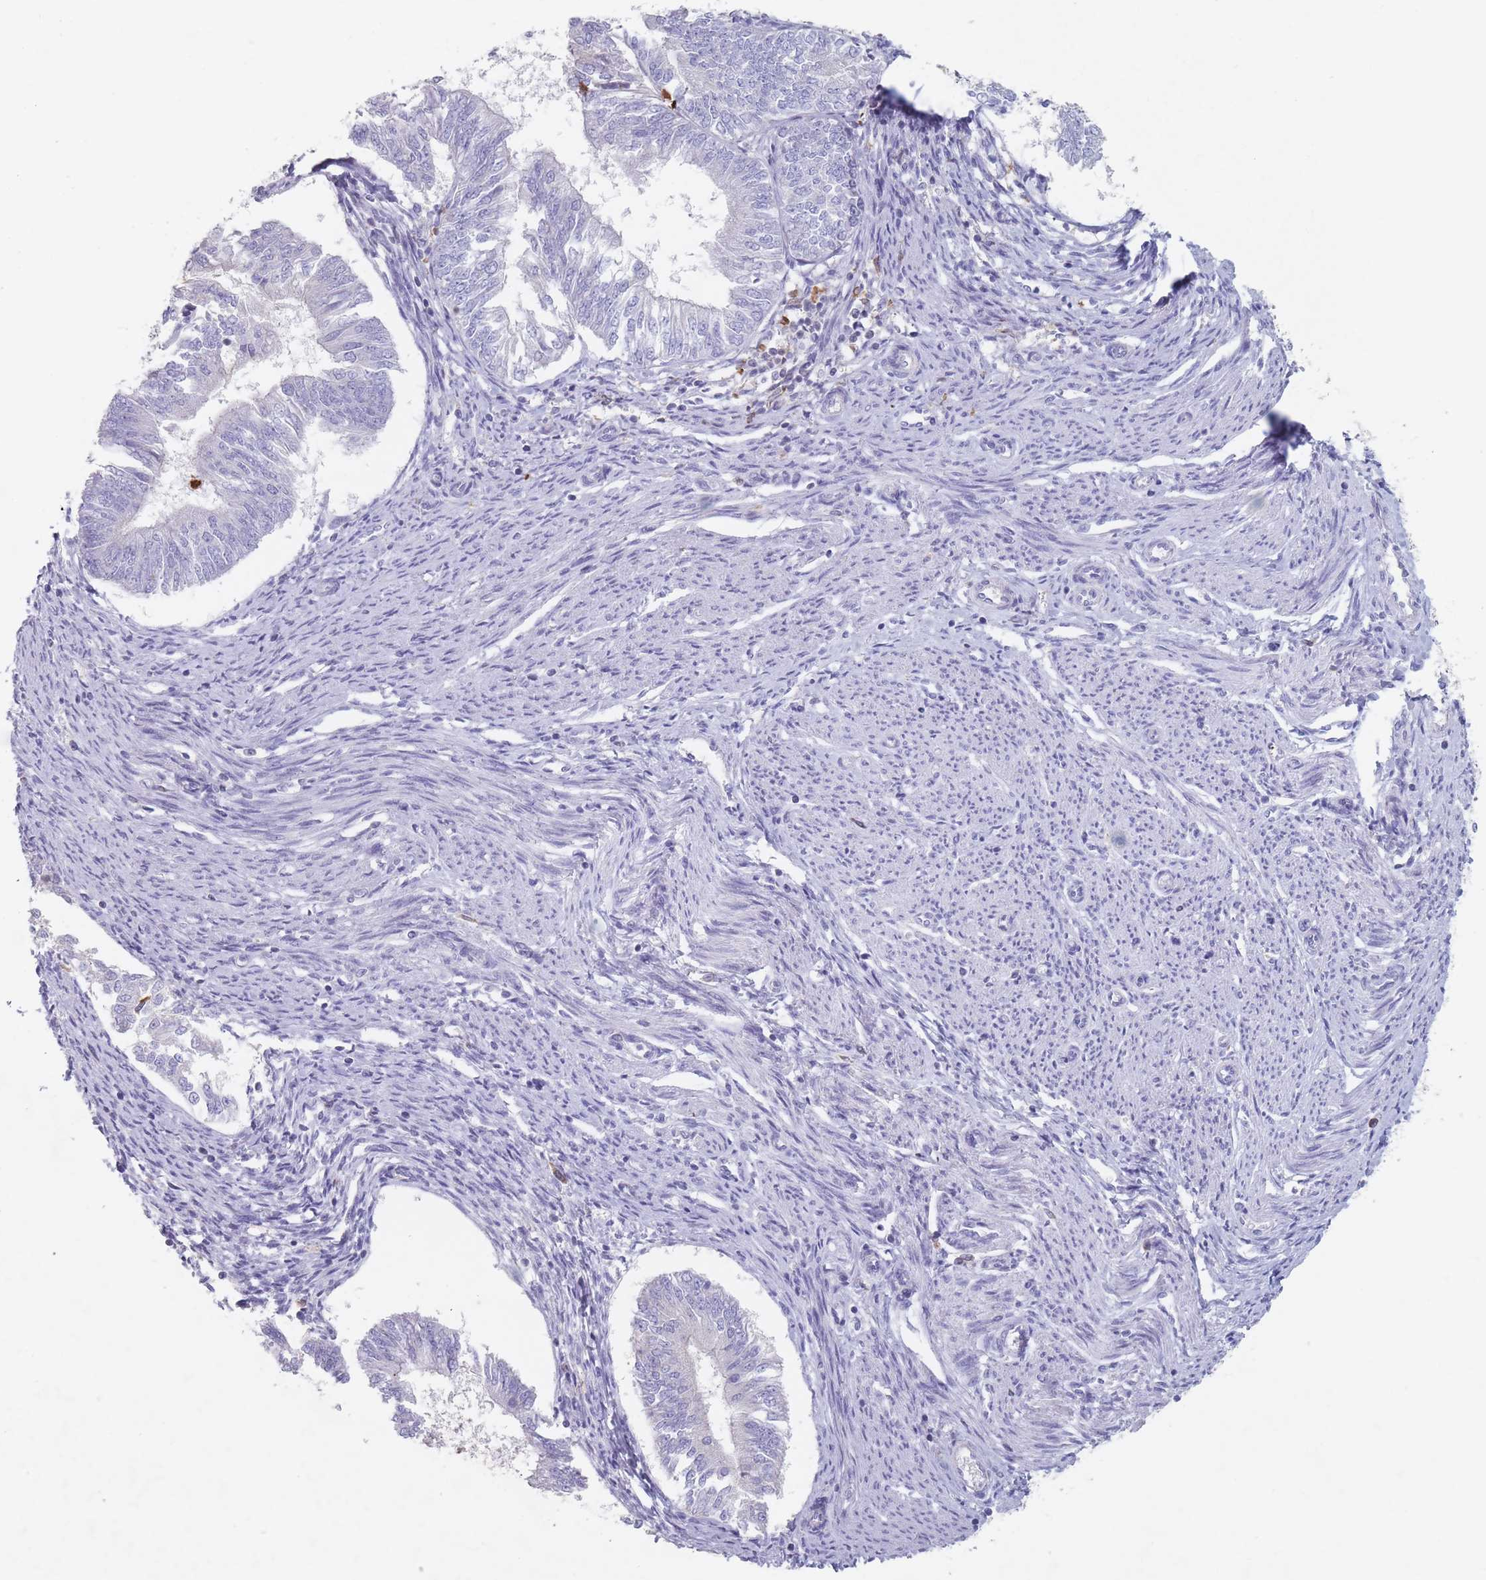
{"staining": {"intensity": "negative", "quantity": "none", "location": "none"}, "tissue": "endometrial cancer", "cell_type": "Tumor cells", "image_type": "cancer", "snomed": [{"axis": "morphology", "description": "Adenocarcinoma, NOS"}, {"axis": "topography", "description": "Endometrium"}], "caption": "Immunohistochemistry (IHC) of human endometrial cancer (adenocarcinoma) exhibits no expression in tumor cells.", "gene": "ATP1A3", "patient": {"sex": "female", "age": 58}}